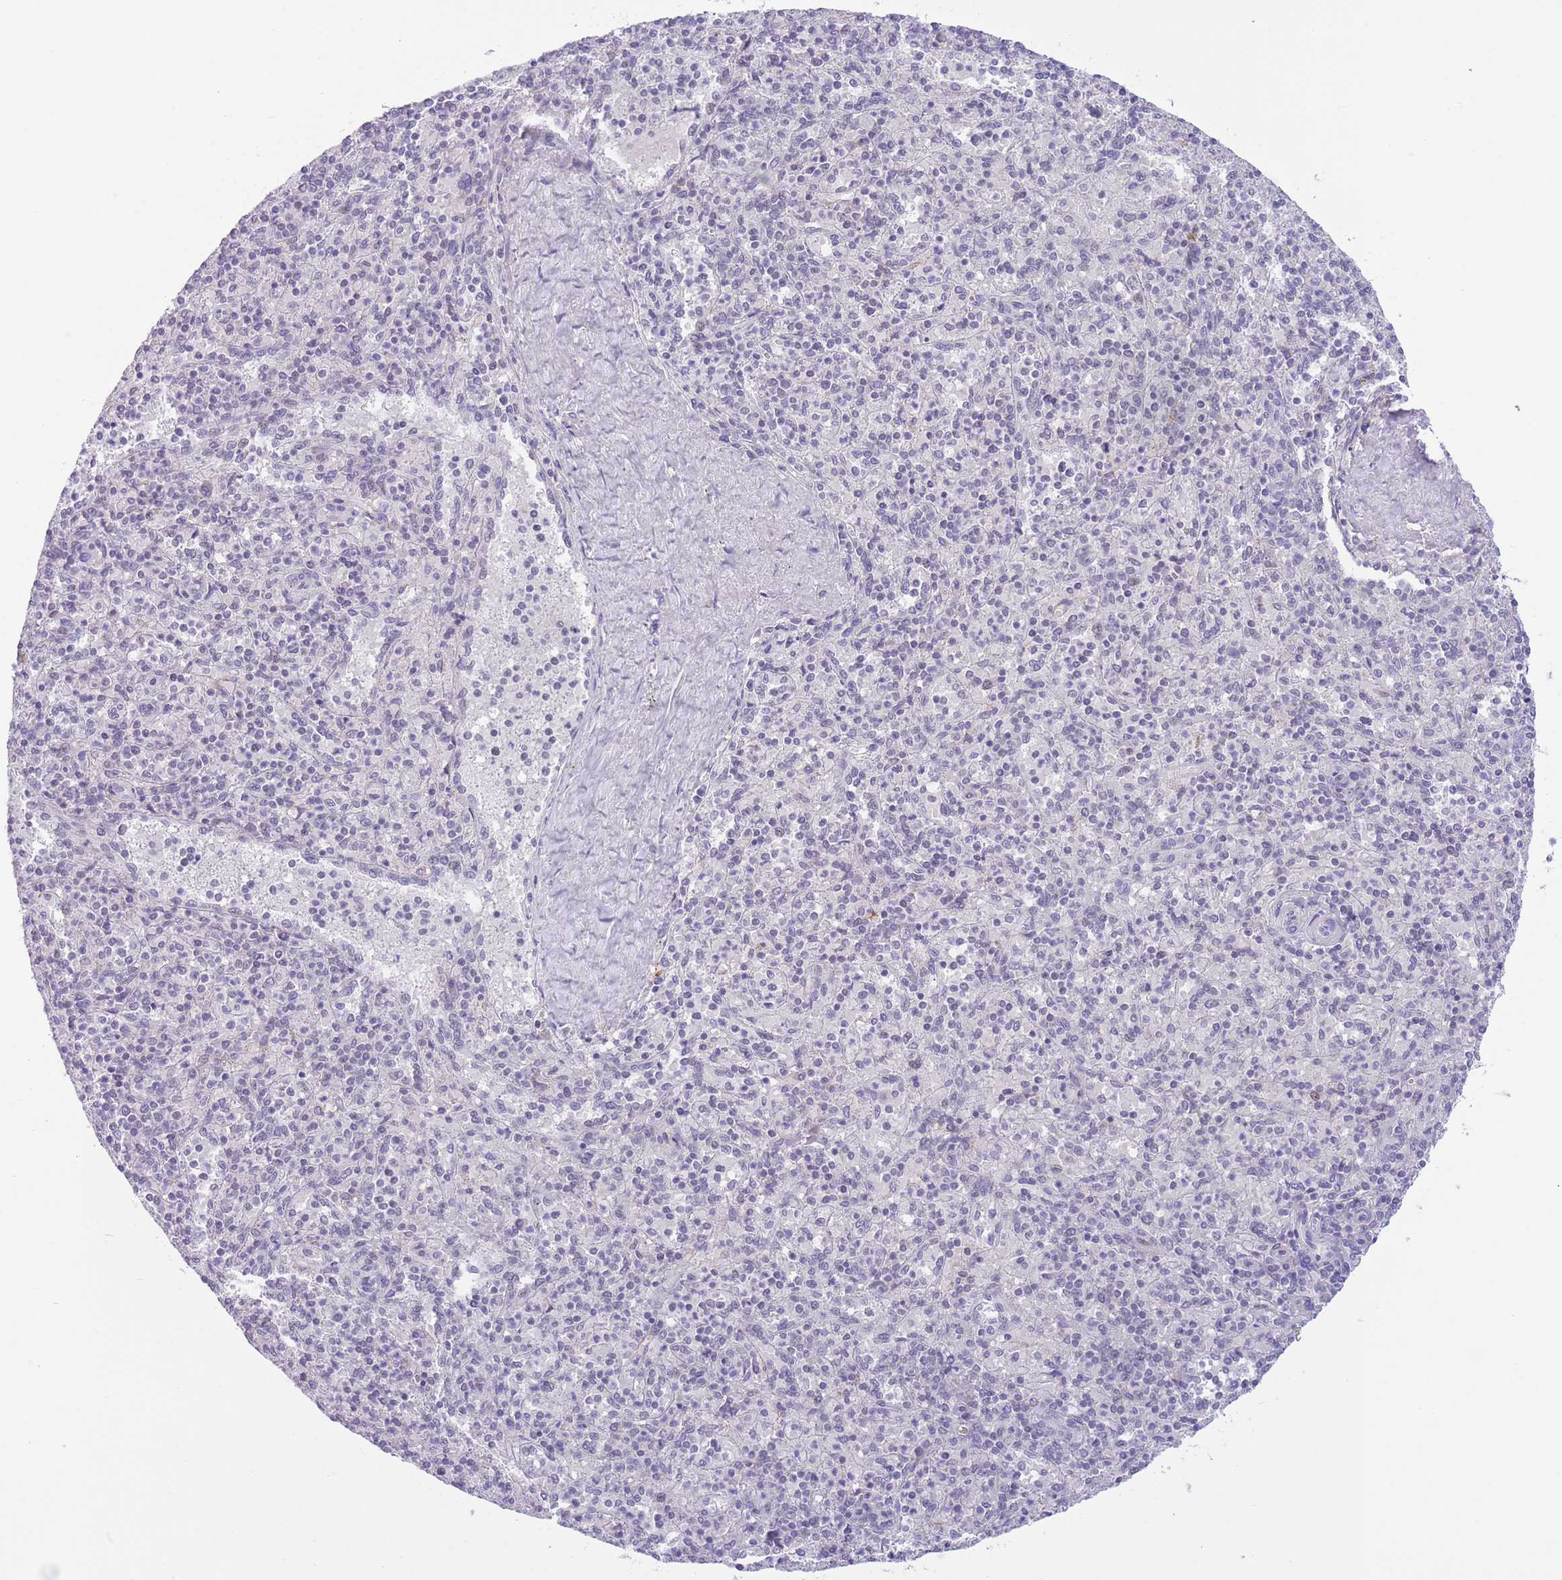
{"staining": {"intensity": "weak", "quantity": "<25%", "location": "nuclear"}, "tissue": "spleen", "cell_type": "Cells in red pulp", "image_type": "normal", "snomed": [{"axis": "morphology", "description": "Normal tissue, NOS"}, {"axis": "topography", "description": "Spleen"}], "caption": "This is an IHC micrograph of unremarkable spleen. There is no expression in cells in red pulp.", "gene": "RFX1", "patient": {"sex": "male", "age": 82}}